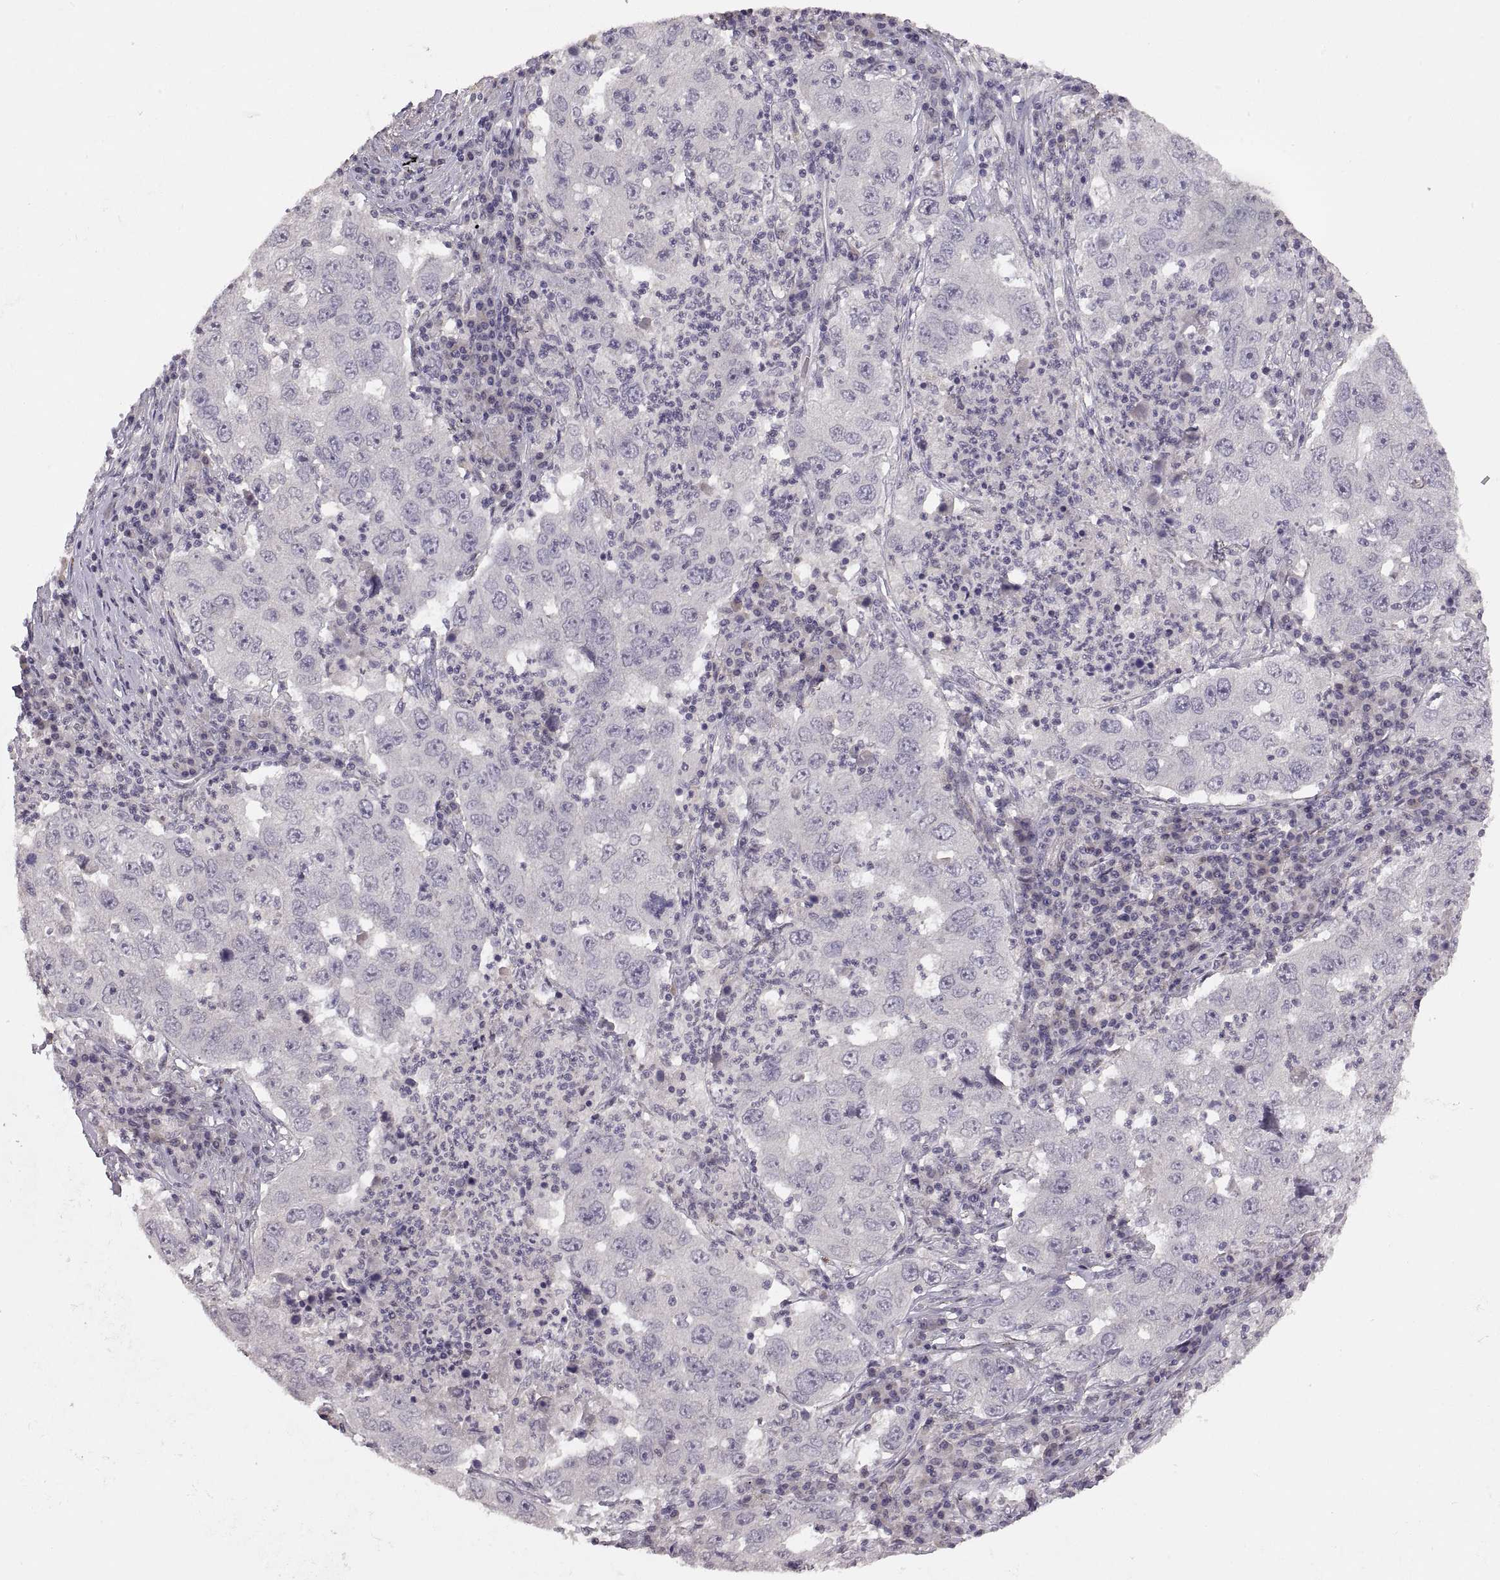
{"staining": {"intensity": "negative", "quantity": "none", "location": "none"}, "tissue": "lung cancer", "cell_type": "Tumor cells", "image_type": "cancer", "snomed": [{"axis": "morphology", "description": "Adenocarcinoma, NOS"}, {"axis": "topography", "description": "Lung"}], "caption": "Protein analysis of lung cancer (adenocarcinoma) demonstrates no significant expression in tumor cells. (DAB immunohistochemistry, high magnification).", "gene": "CDH2", "patient": {"sex": "male", "age": 73}}